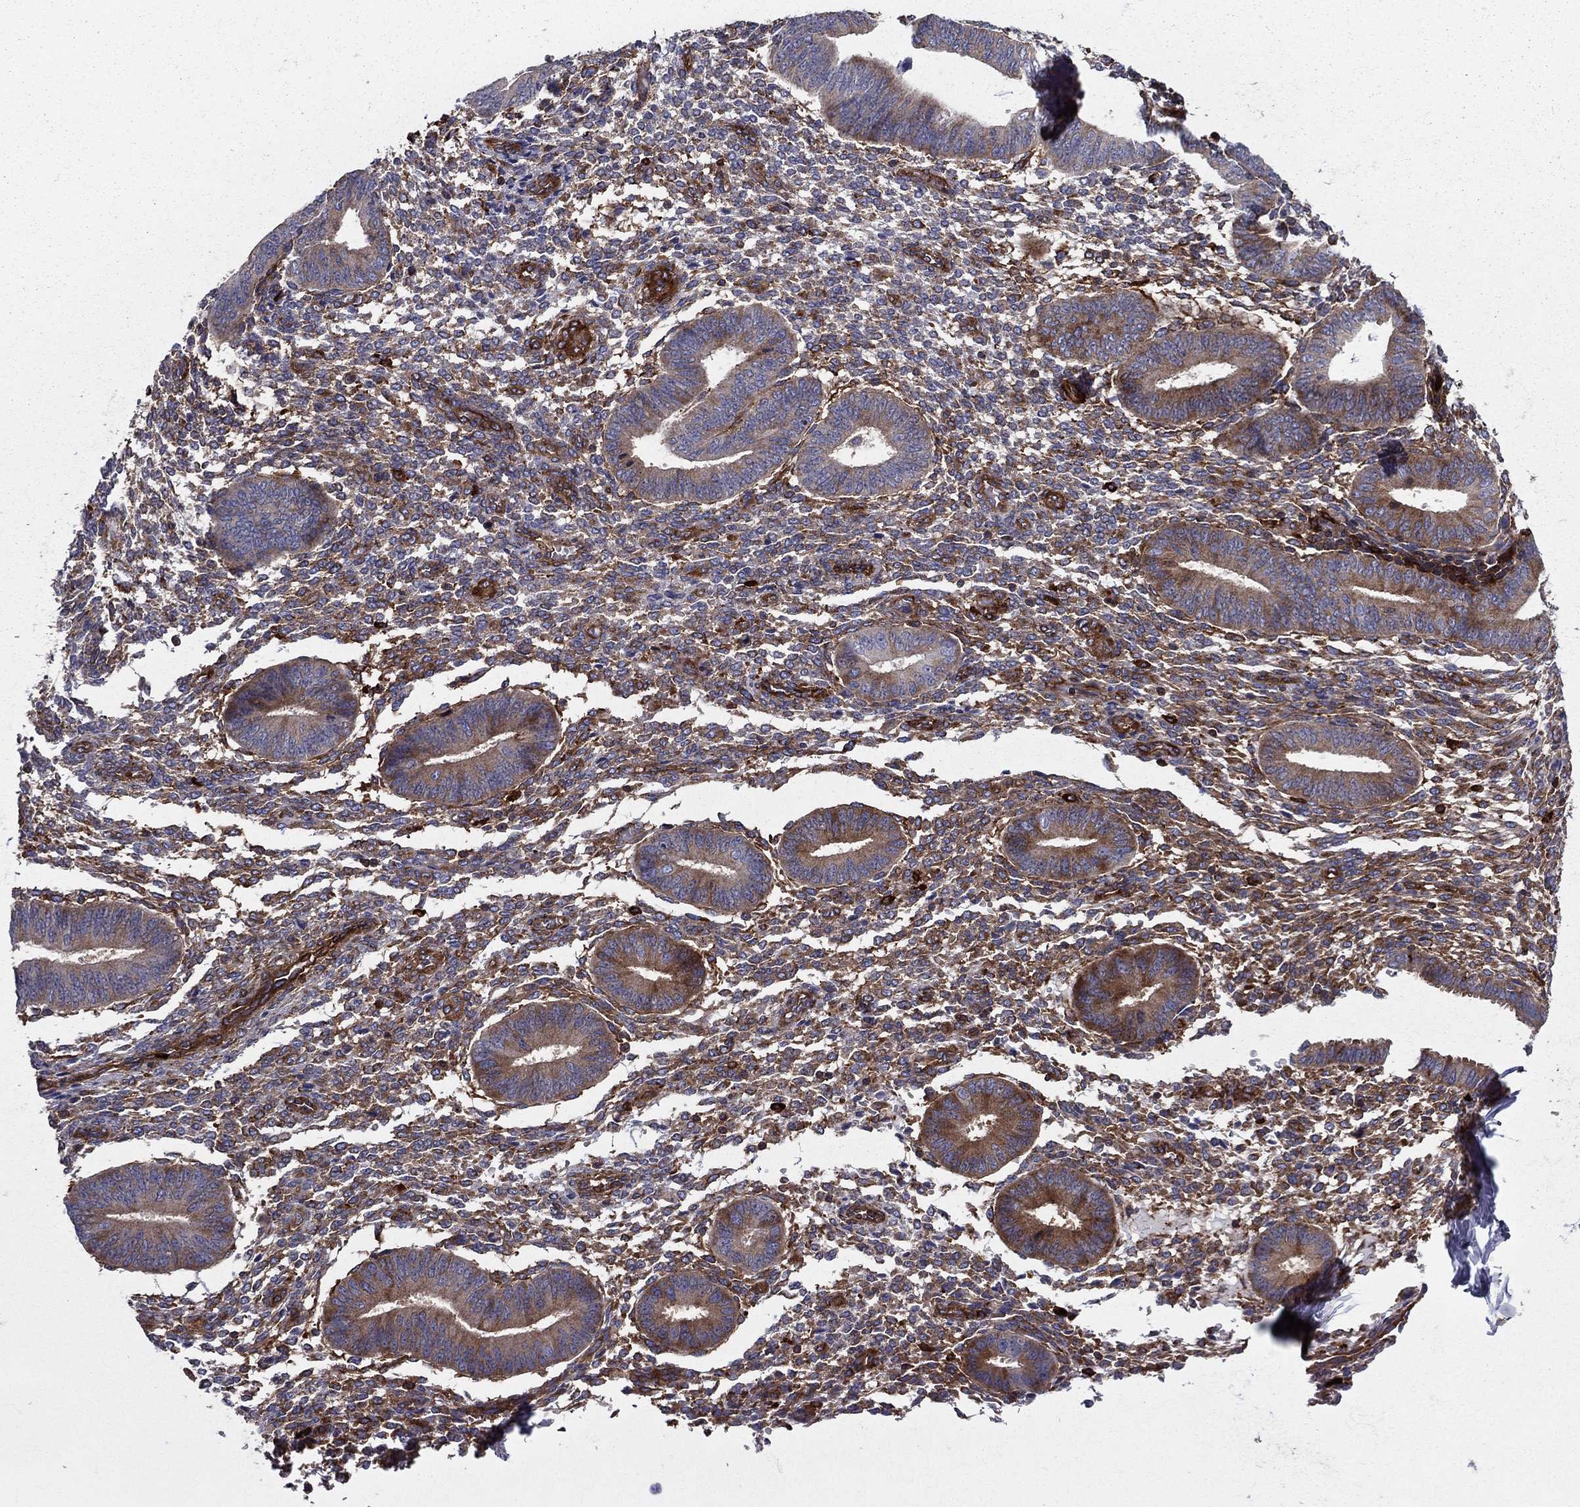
{"staining": {"intensity": "moderate", "quantity": "<25%", "location": "cytoplasmic/membranous"}, "tissue": "endometrium", "cell_type": "Cells in endometrial stroma", "image_type": "normal", "snomed": [{"axis": "morphology", "description": "Normal tissue, NOS"}, {"axis": "topography", "description": "Endometrium"}], "caption": "Cells in endometrial stroma exhibit low levels of moderate cytoplasmic/membranous positivity in about <25% of cells in normal human endometrium. The staining is performed using DAB brown chromogen to label protein expression. The nuclei are counter-stained blue using hematoxylin.", "gene": "EHBP1L1", "patient": {"sex": "female", "age": 47}}